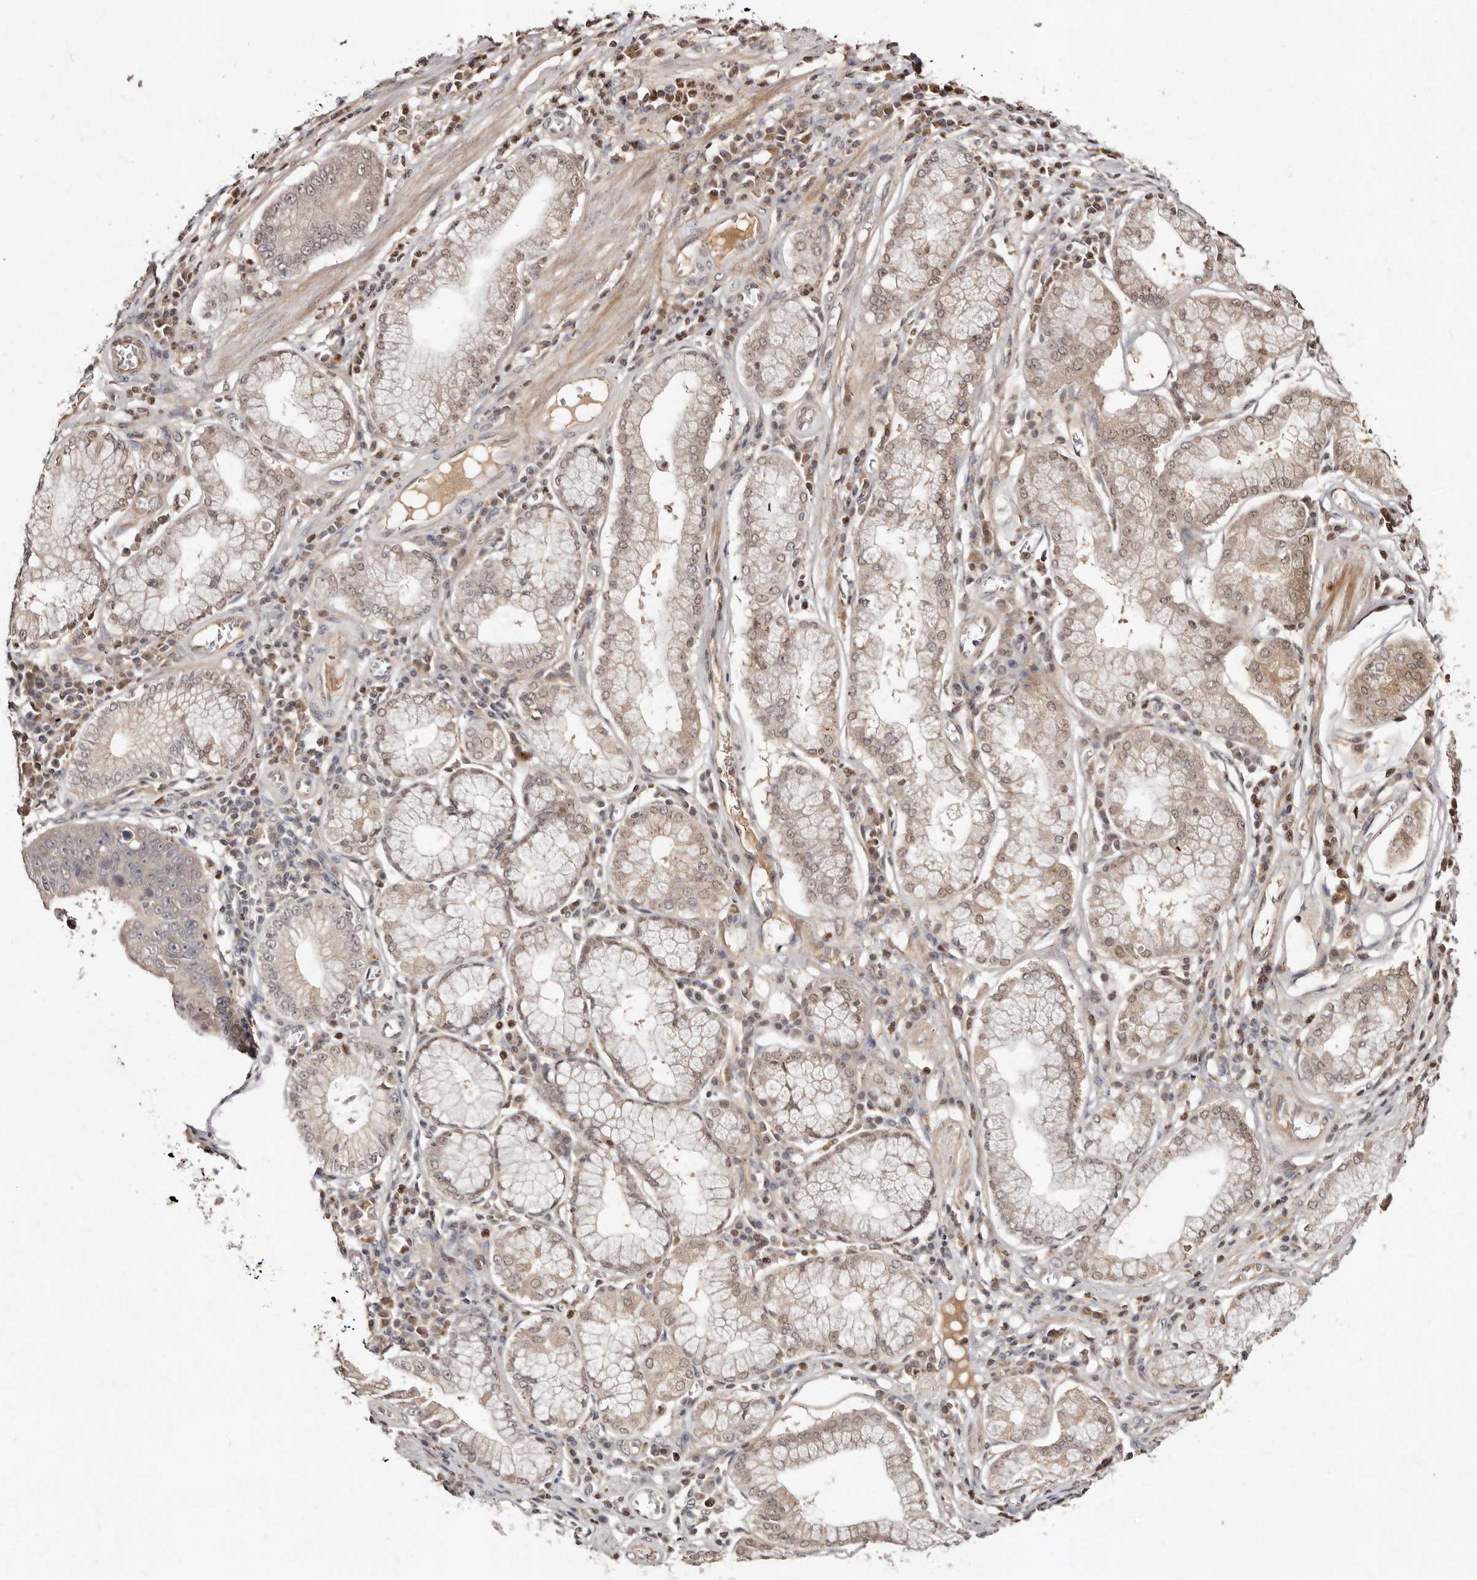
{"staining": {"intensity": "weak", "quantity": ">75%", "location": "cytoplasmic/membranous,nuclear"}, "tissue": "stomach cancer", "cell_type": "Tumor cells", "image_type": "cancer", "snomed": [{"axis": "morphology", "description": "Adenocarcinoma, NOS"}, {"axis": "topography", "description": "Stomach"}], "caption": "Tumor cells show low levels of weak cytoplasmic/membranous and nuclear staining in about >75% of cells in stomach cancer (adenocarcinoma).", "gene": "LCORL", "patient": {"sex": "male", "age": 59}}